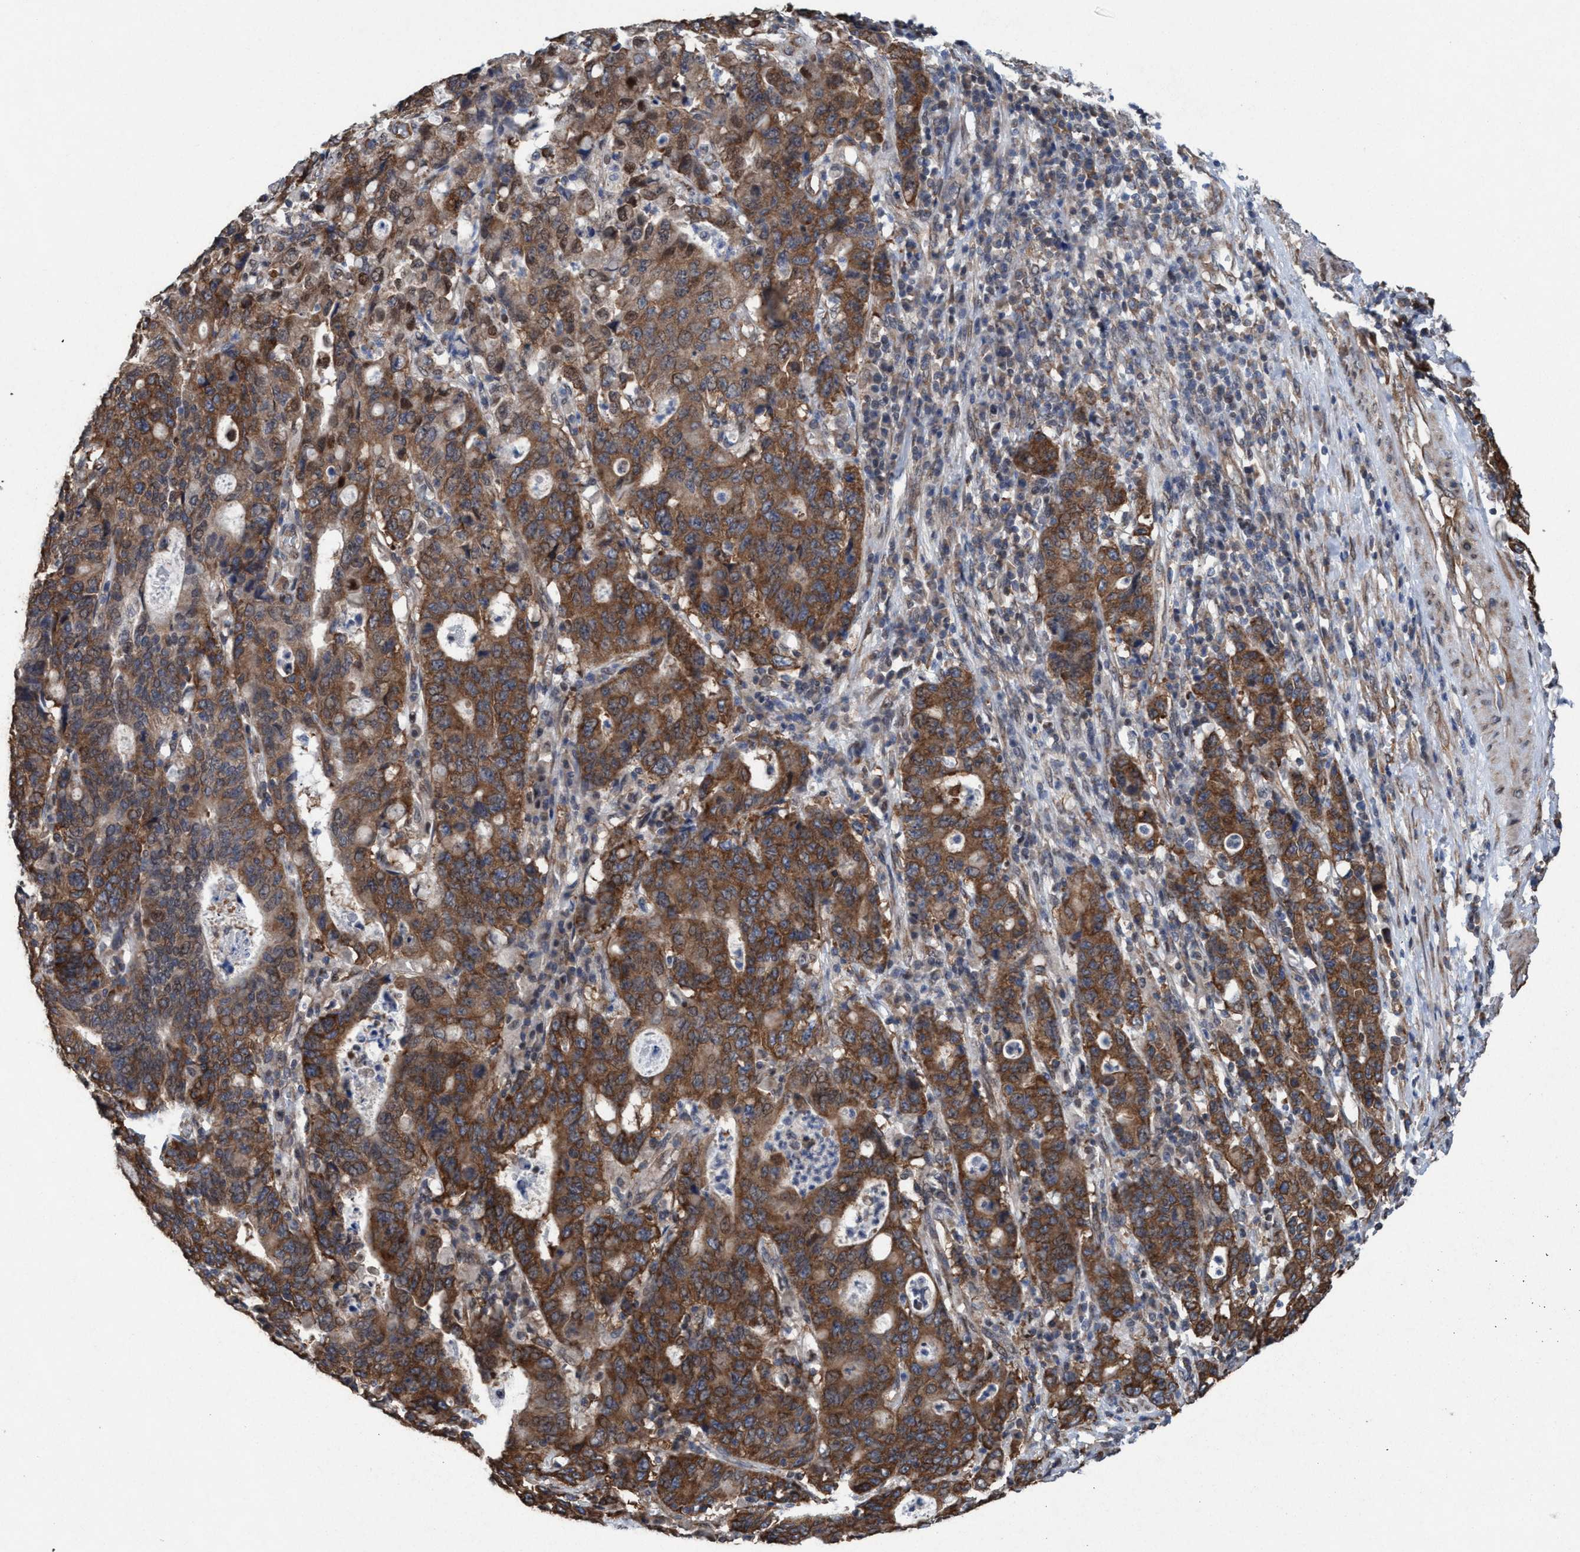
{"staining": {"intensity": "moderate", "quantity": ">75%", "location": "cytoplasmic/membranous"}, "tissue": "stomach cancer", "cell_type": "Tumor cells", "image_type": "cancer", "snomed": [{"axis": "morphology", "description": "Adenocarcinoma, NOS"}, {"axis": "topography", "description": "Stomach, upper"}], "caption": "The histopathology image exhibits immunohistochemical staining of stomach adenocarcinoma. There is moderate cytoplasmic/membranous positivity is identified in about >75% of tumor cells.", "gene": "METAP2", "patient": {"sex": "male", "age": 69}}